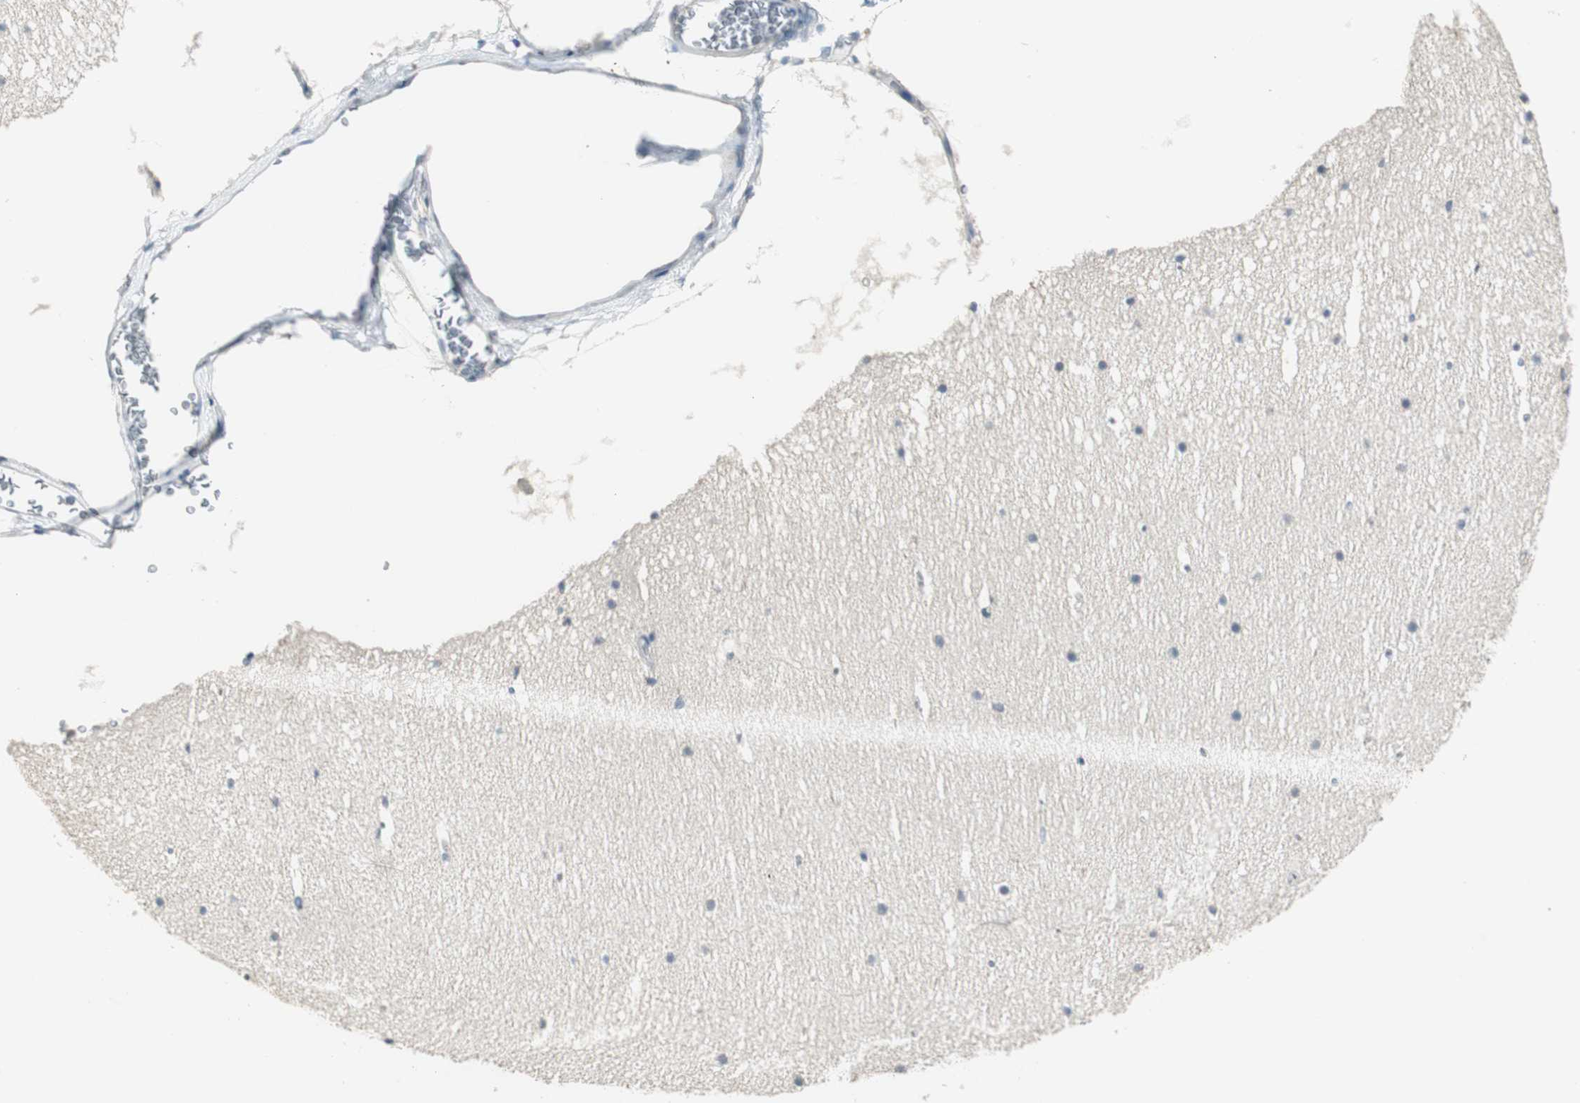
{"staining": {"intensity": "negative", "quantity": "none", "location": "none"}, "tissue": "cerebellum", "cell_type": "Cells in molecular layer", "image_type": "normal", "snomed": [{"axis": "morphology", "description": "Normal tissue, NOS"}, {"axis": "topography", "description": "Cerebellum"}], "caption": "High power microscopy histopathology image of an immunohistochemistry photomicrograph of normal cerebellum, revealing no significant staining in cells in molecular layer. The staining is performed using DAB (3,3'-diaminobenzidine) brown chromogen with nuclei counter-stained in using hematoxylin.", "gene": "MSTO1", "patient": {"sex": "female", "age": 19}}